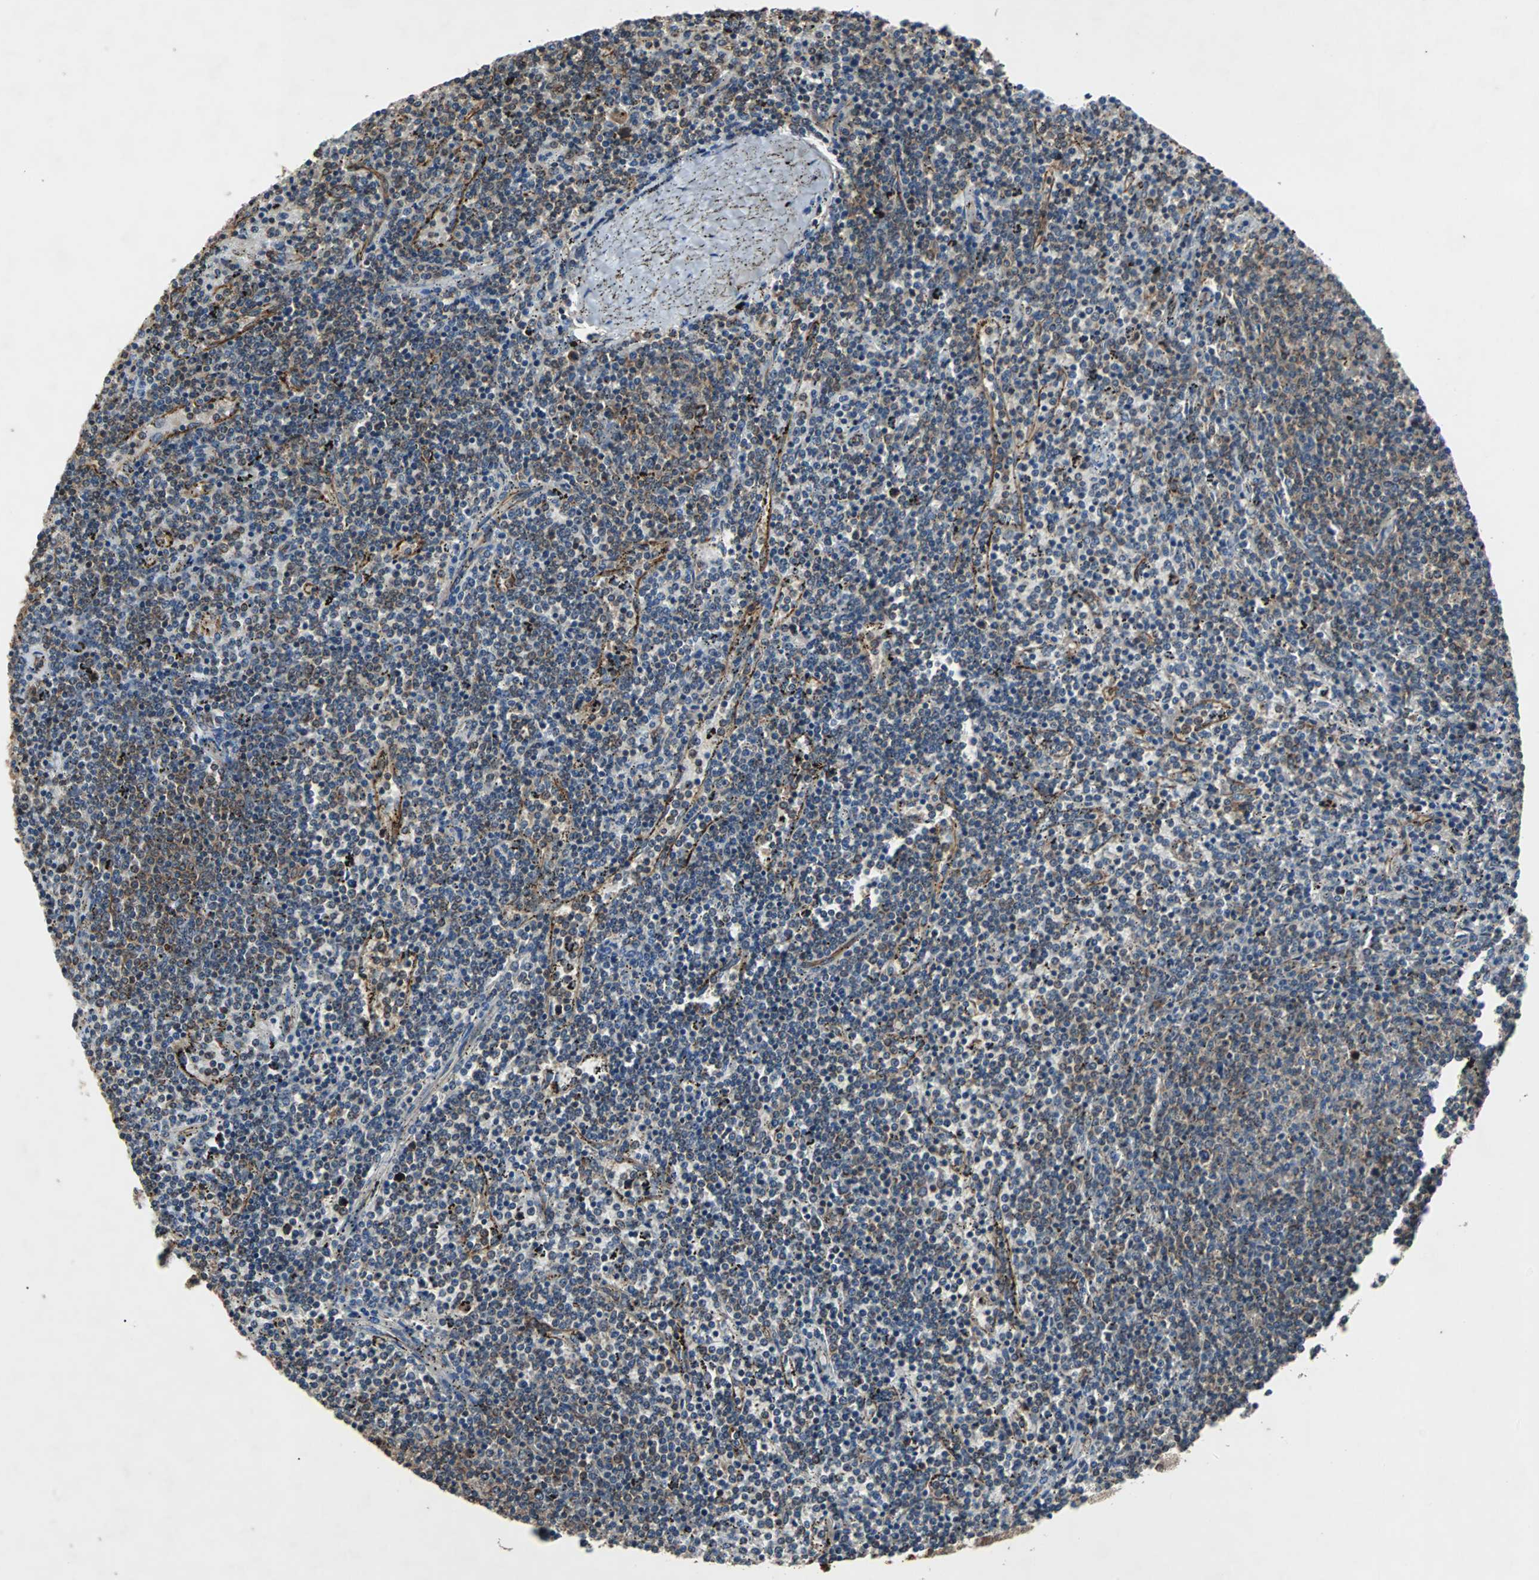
{"staining": {"intensity": "negative", "quantity": "none", "location": "none"}, "tissue": "lymphoma", "cell_type": "Tumor cells", "image_type": "cancer", "snomed": [{"axis": "morphology", "description": "Malignant lymphoma, non-Hodgkin's type, Low grade"}, {"axis": "topography", "description": "Spleen"}], "caption": "Histopathology image shows no significant protein positivity in tumor cells of low-grade malignant lymphoma, non-Hodgkin's type.", "gene": "ACTR3", "patient": {"sex": "female", "age": 50}}